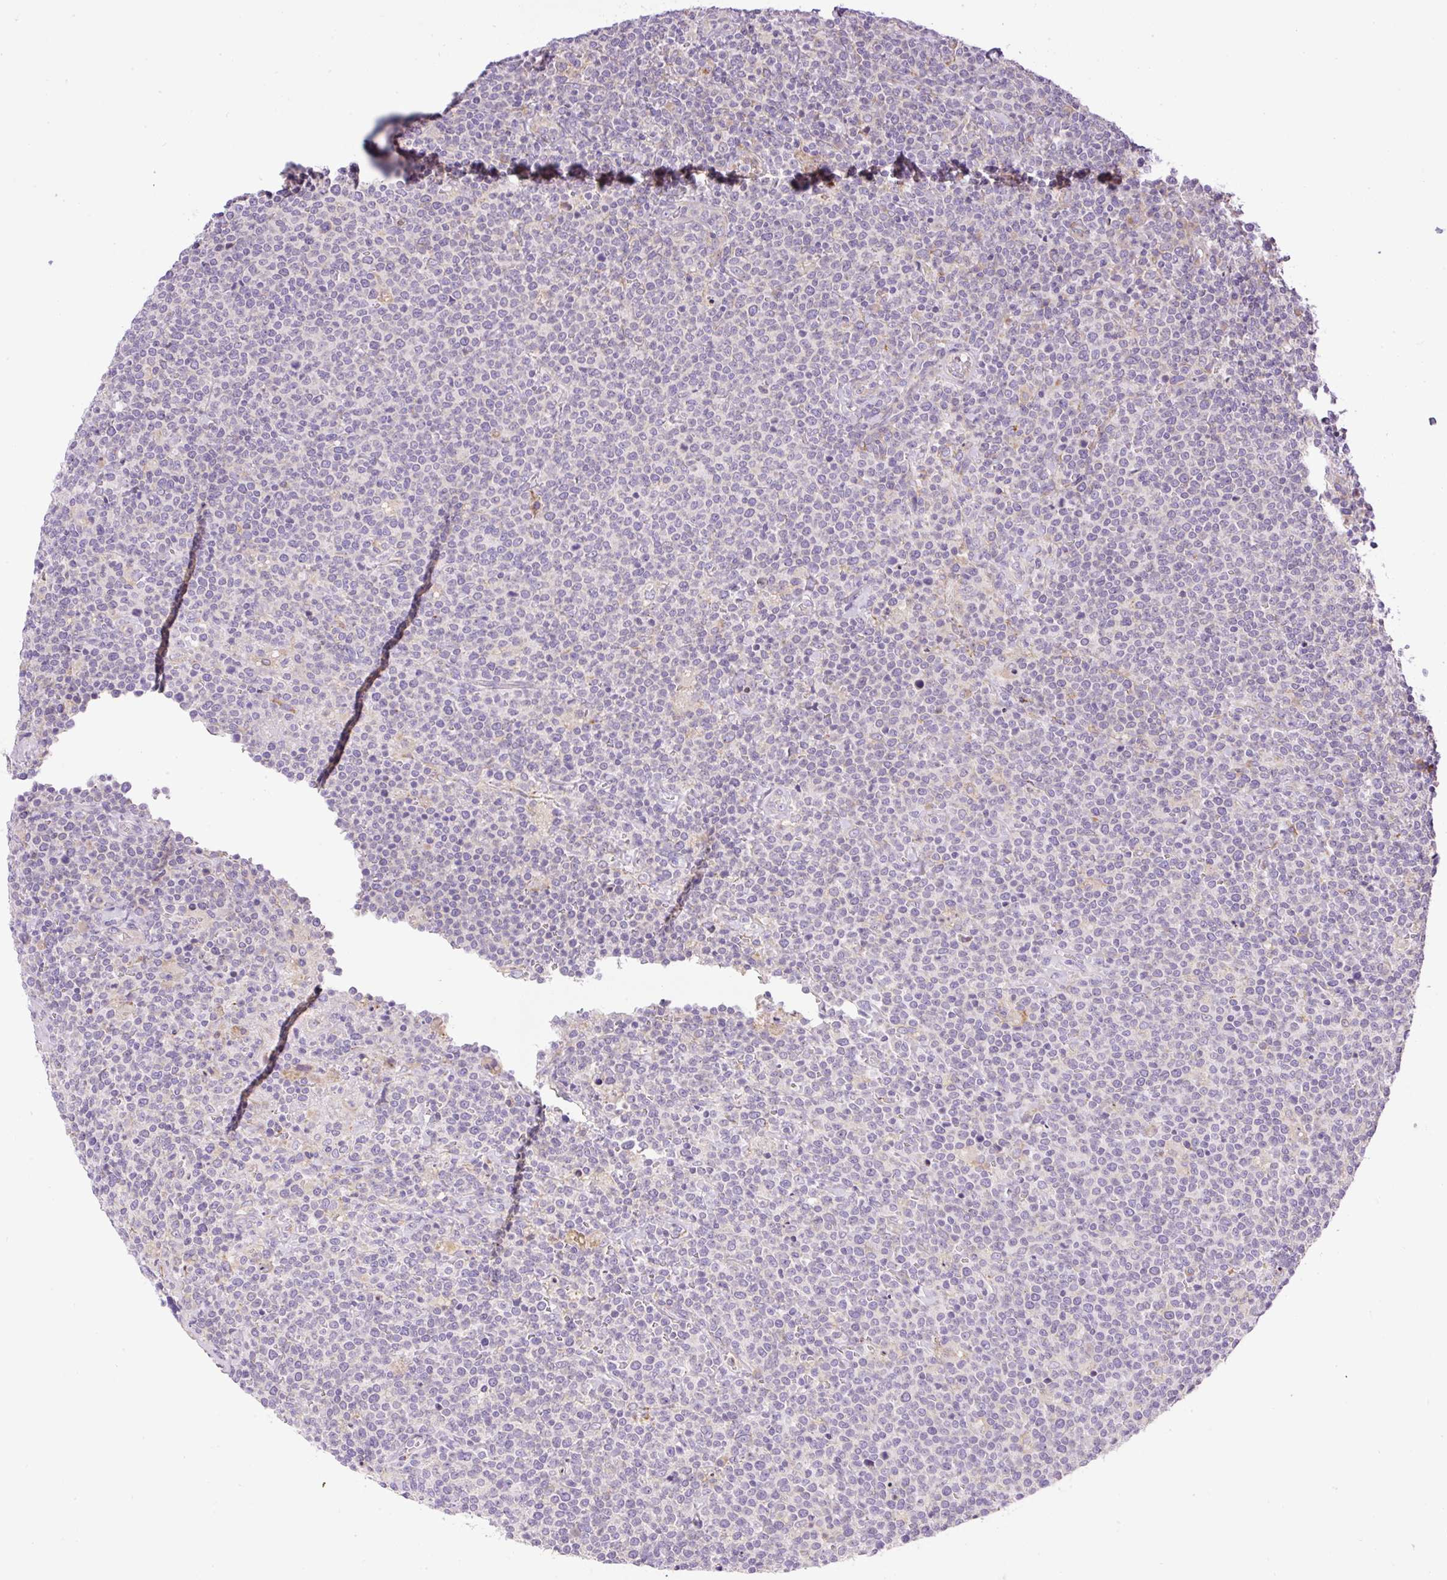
{"staining": {"intensity": "negative", "quantity": "none", "location": "none"}, "tissue": "lymphoma", "cell_type": "Tumor cells", "image_type": "cancer", "snomed": [{"axis": "morphology", "description": "Malignant lymphoma, non-Hodgkin's type, High grade"}, {"axis": "topography", "description": "Lymph node"}], "caption": "An IHC photomicrograph of malignant lymphoma, non-Hodgkin's type (high-grade) is shown. There is no staining in tumor cells of malignant lymphoma, non-Hodgkin's type (high-grade). (IHC, brightfield microscopy, high magnification).", "gene": "POFUT1", "patient": {"sex": "male", "age": 61}}